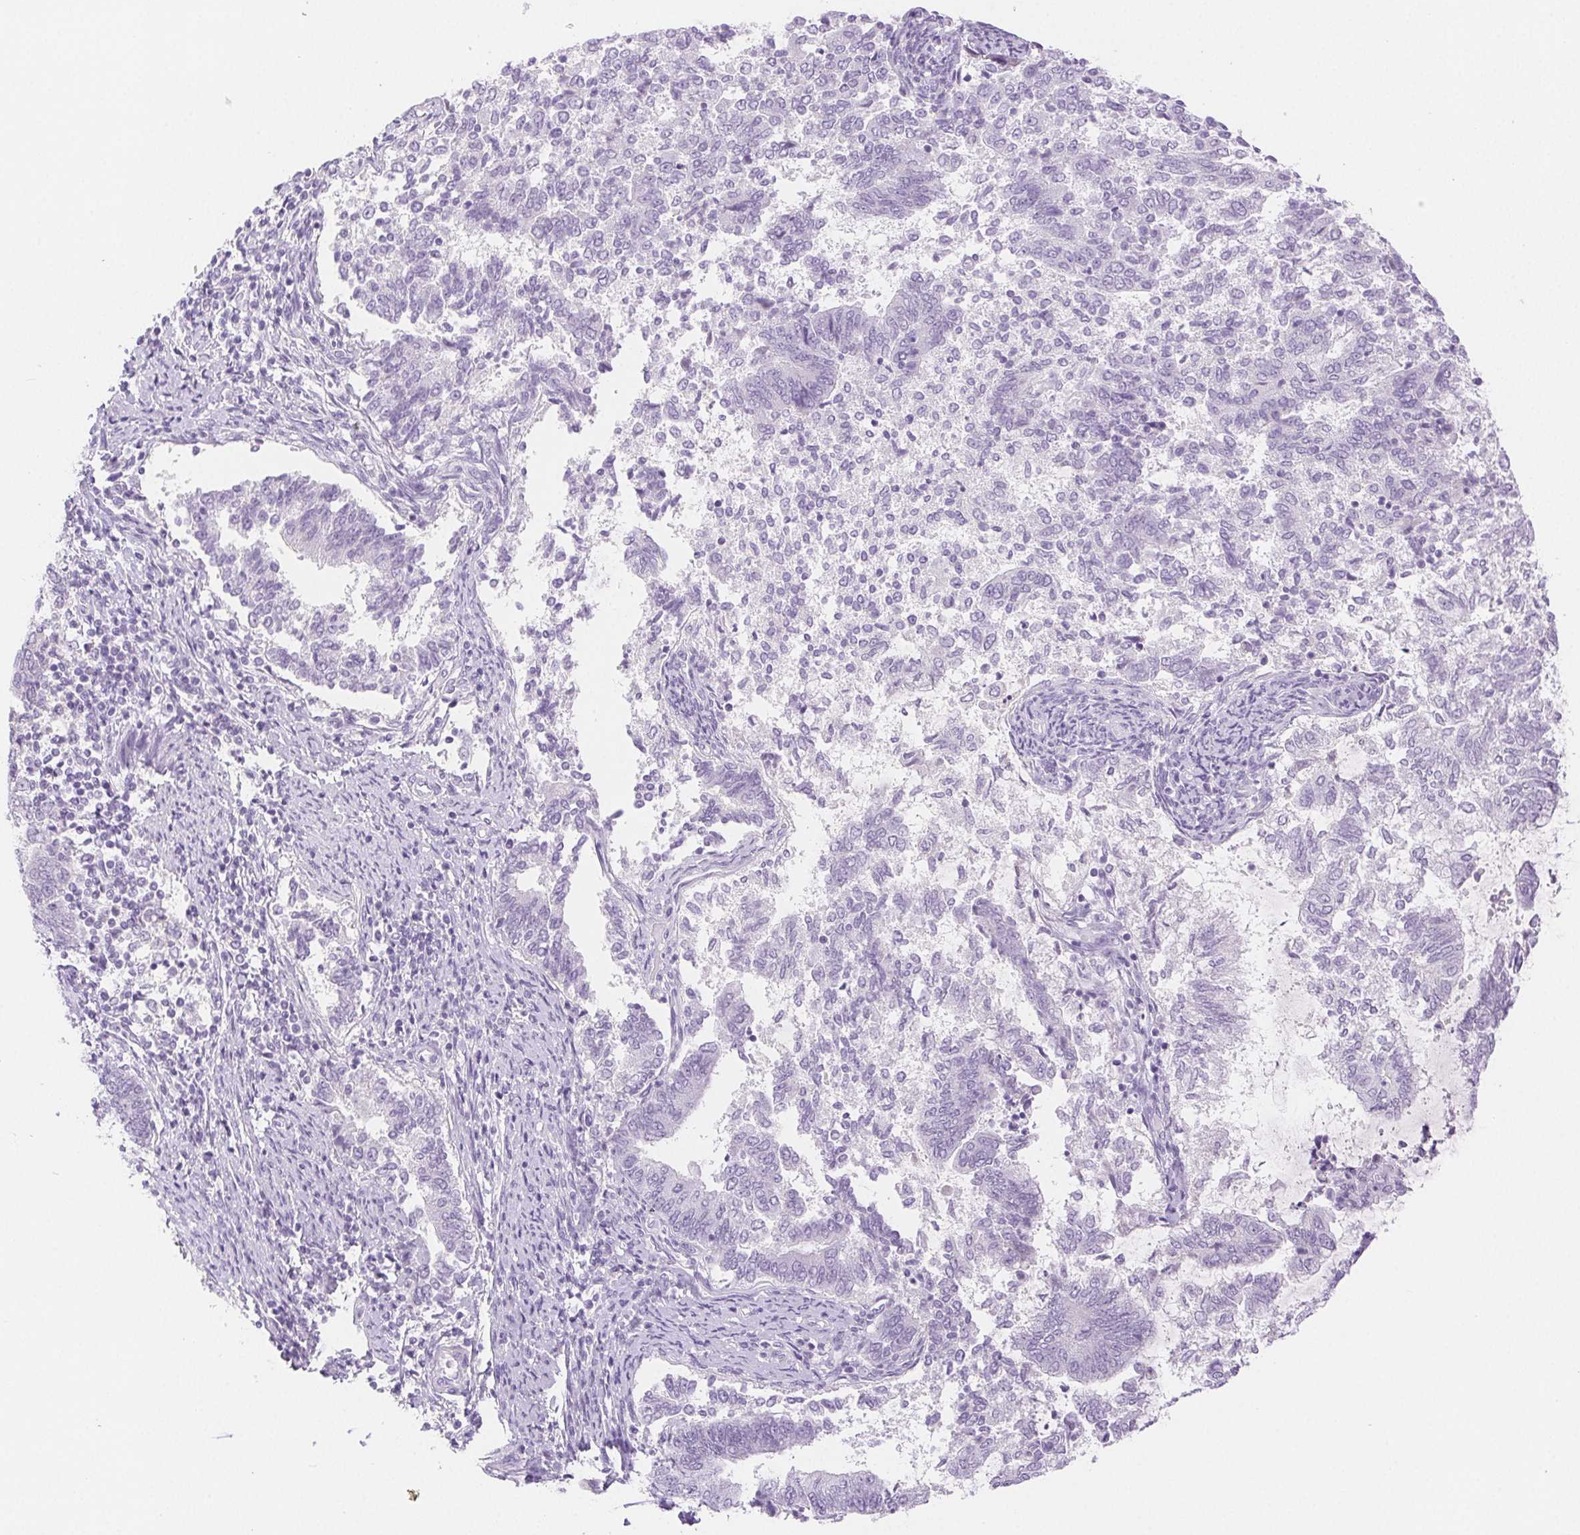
{"staining": {"intensity": "negative", "quantity": "none", "location": "none"}, "tissue": "endometrial cancer", "cell_type": "Tumor cells", "image_type": "cancer", "snomed": [{"axis": "morphology", "description": "Adenocarcinoma, NOS"}, {"axis": "topography", "description": "Endometrium"}], "caption": "Immunohistochemistry photomicrograph of human endometrial cancer (adenocarcinoma) stained for a protein (brown), which shows no expression in tumor cells.", "gene": "SPACA4", "patient": {"sex": "female", "age": 65}}